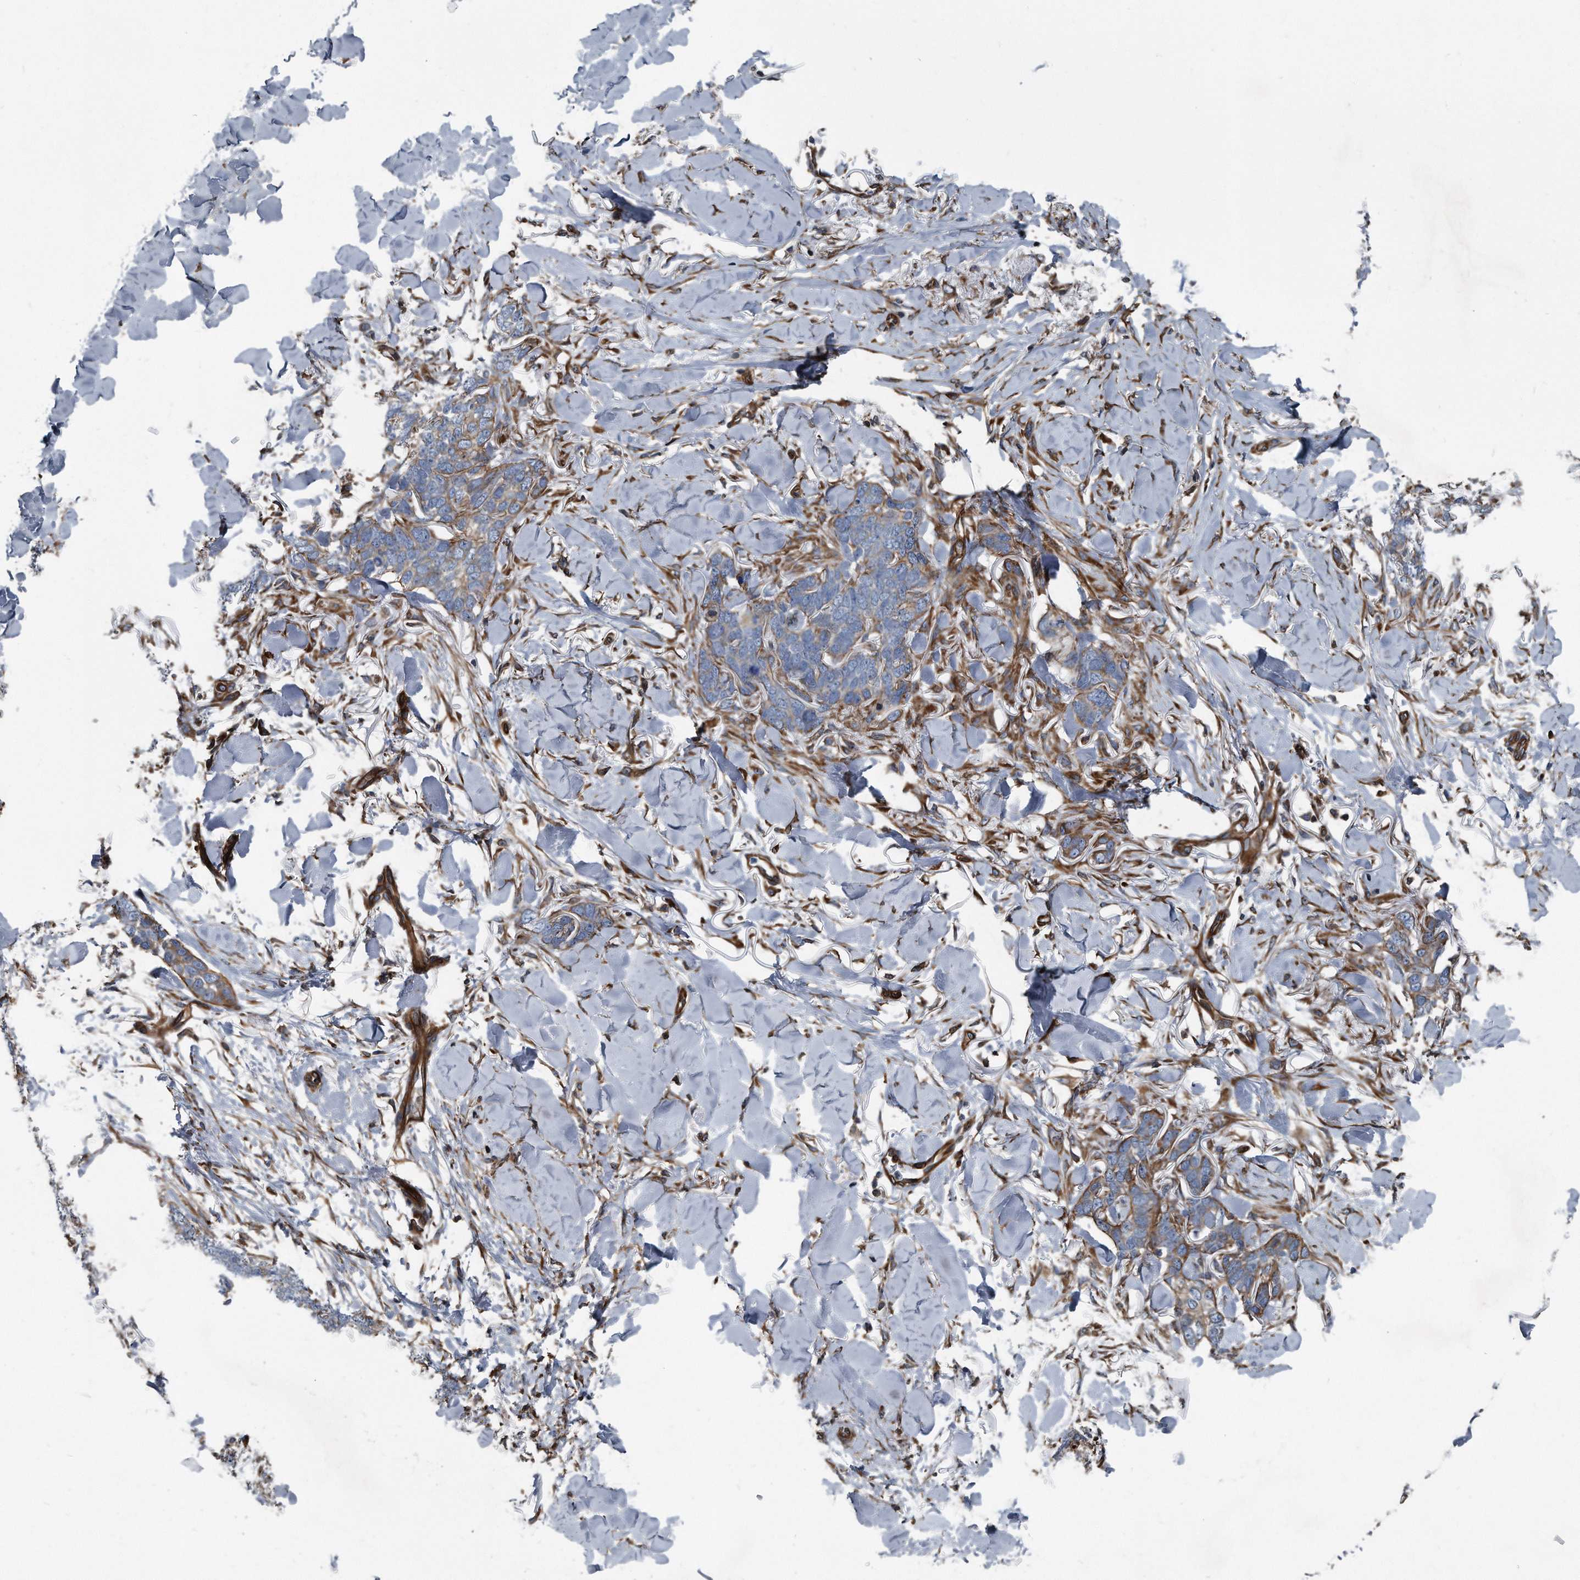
{"staining": {"intensity": "moderate", "quantity": "<25%", "location": "cytoplasmic/membranous"}, "tissue": "skin cancer", "cell_type": "Tumor cells", "image_type": "cancer", "snomed": [{"axis": "morphology", "description": "Normal tissue, NOS"}, {"axis": "morphology", "description": "Basal cell carcinoma"}, {"axis": "topography", "description": "Skin"}], "caption": "Immunohistochemistry of human skin cancer reveals low levels of moderate cytoplasmic/membranous staining in about <25% of tumor cells. Immunohistochemistry stains the protein of interest in brown and the nuclei are stained blue.", "gene": "PLEC", "patient": {"sex": "male", "age": 77}}